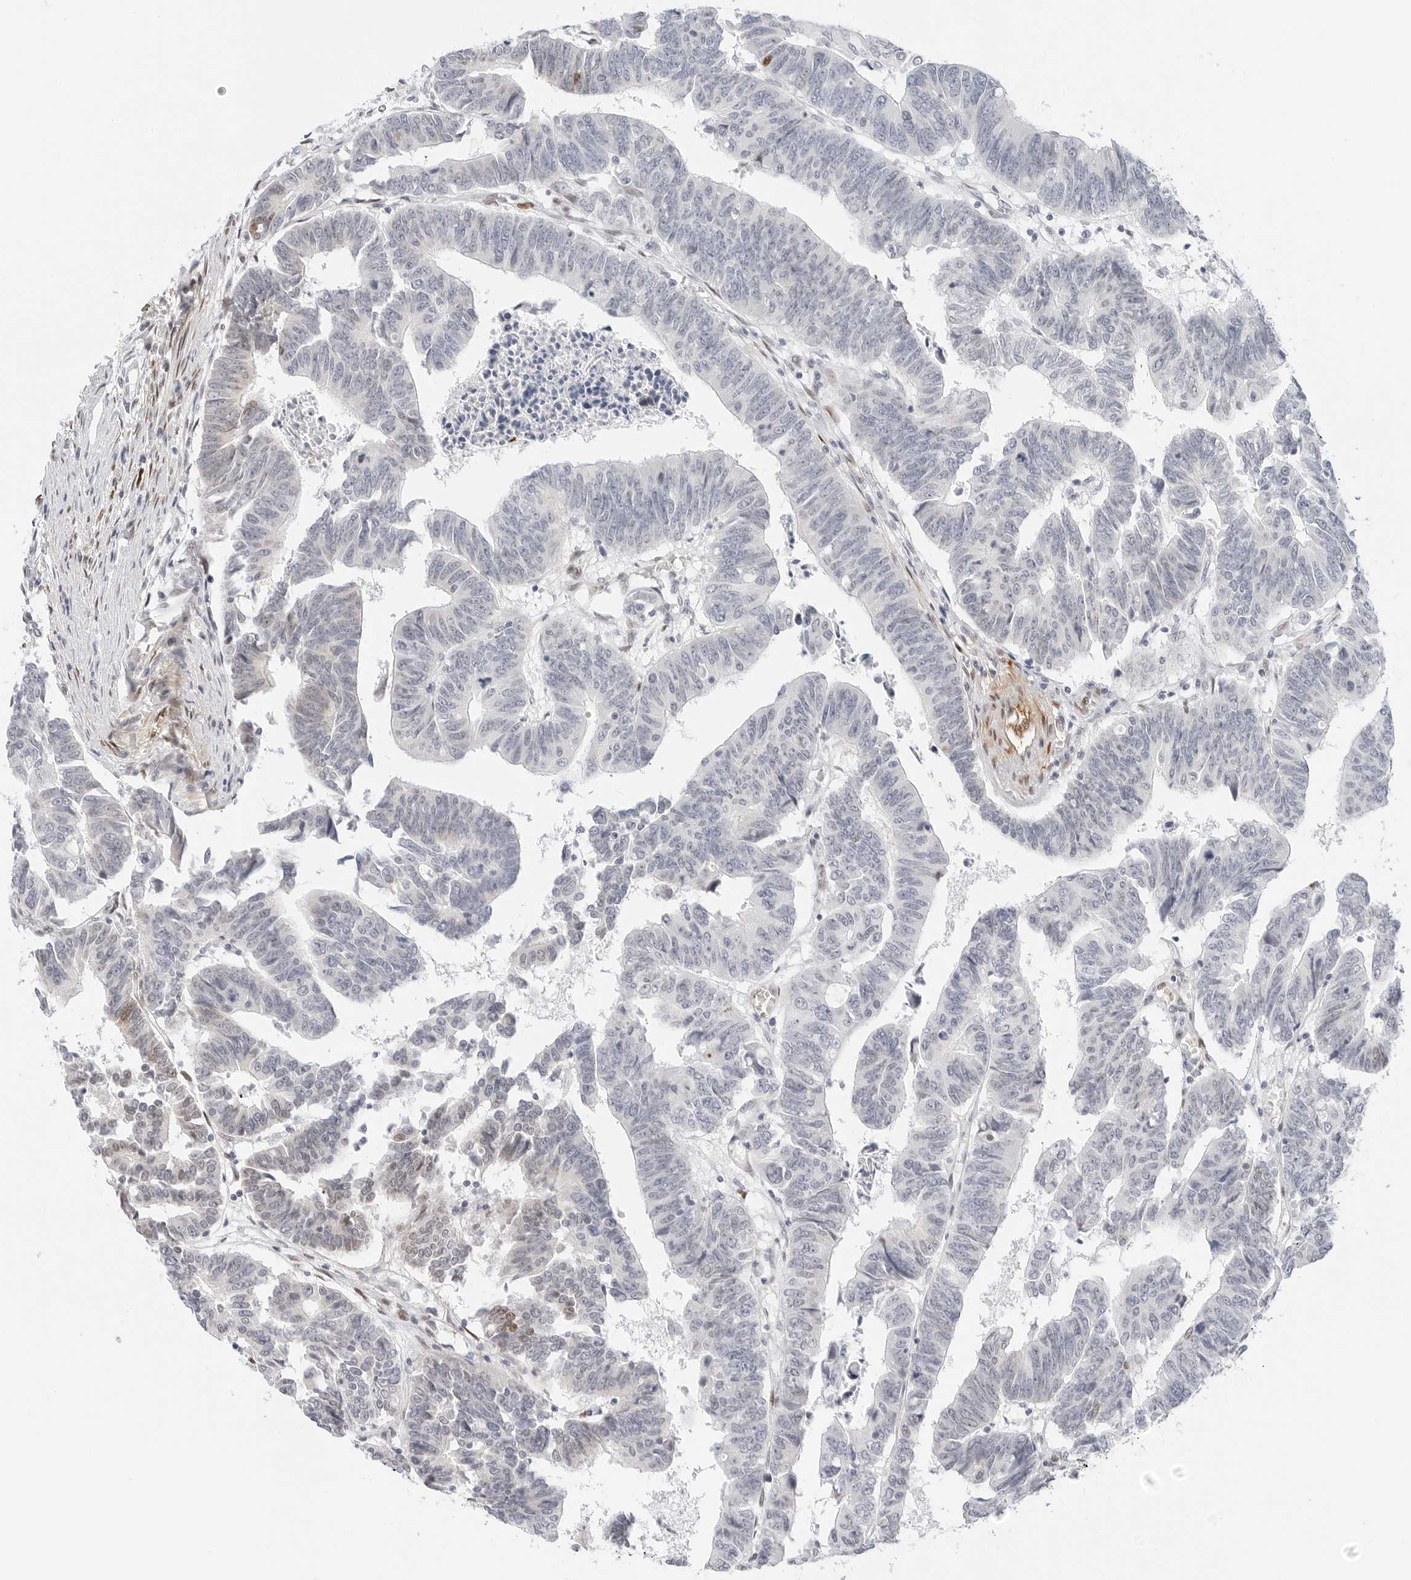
{"staining": {"intensity": "weak", "quantity": "<25%", "location": "nuclear"}, "tissue": "colorectal cancer", "cell_type": "Tumor cells", "image_type": "cancer", "snomed": [{"axis": "morphology", "description": "Adenocarcinoma, NOS"}, {"axis": "topography", "description": "Rectum"}], "caption": "Colorectal cancer was stained to show a protein in brown. There is no significant expression in tumor cells.", "gene": "SPIDR", "patient": {"sex": "female", "age": 65}}